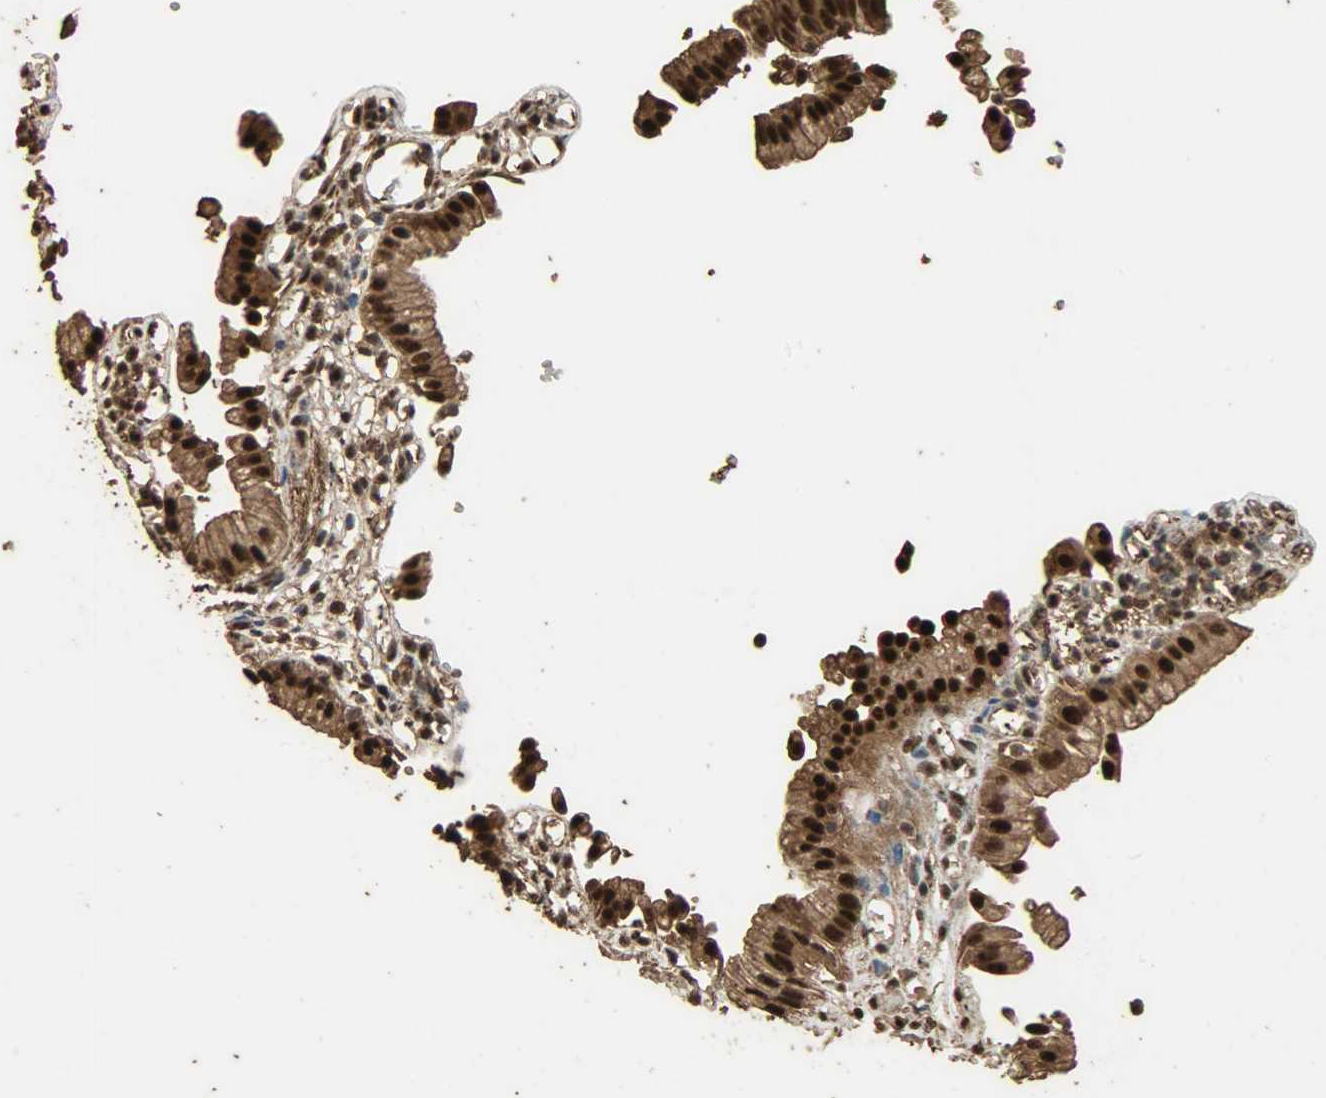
{"staining": {"intensity": "strong", "quantity": ">75%", "location": "cytoplasmic/membranous,nuclear"}, "tissue": "gallbladder", "cell_type": "Glandular cells", "image_type": "normal", "snomed": [{"axis": "morphology", "description": "Normal tissue, NOS"}, {"axis": "topography", "description": "Gallbladder"}], "caption": "Glandular cells exhibit high levels of strong cytoplasmic/membranous,nuclear staining in about >75% of cells in unremarkable human gallbladder.", "gene": "CCNT2", "patient": {"sex": "male", "age": 65}}